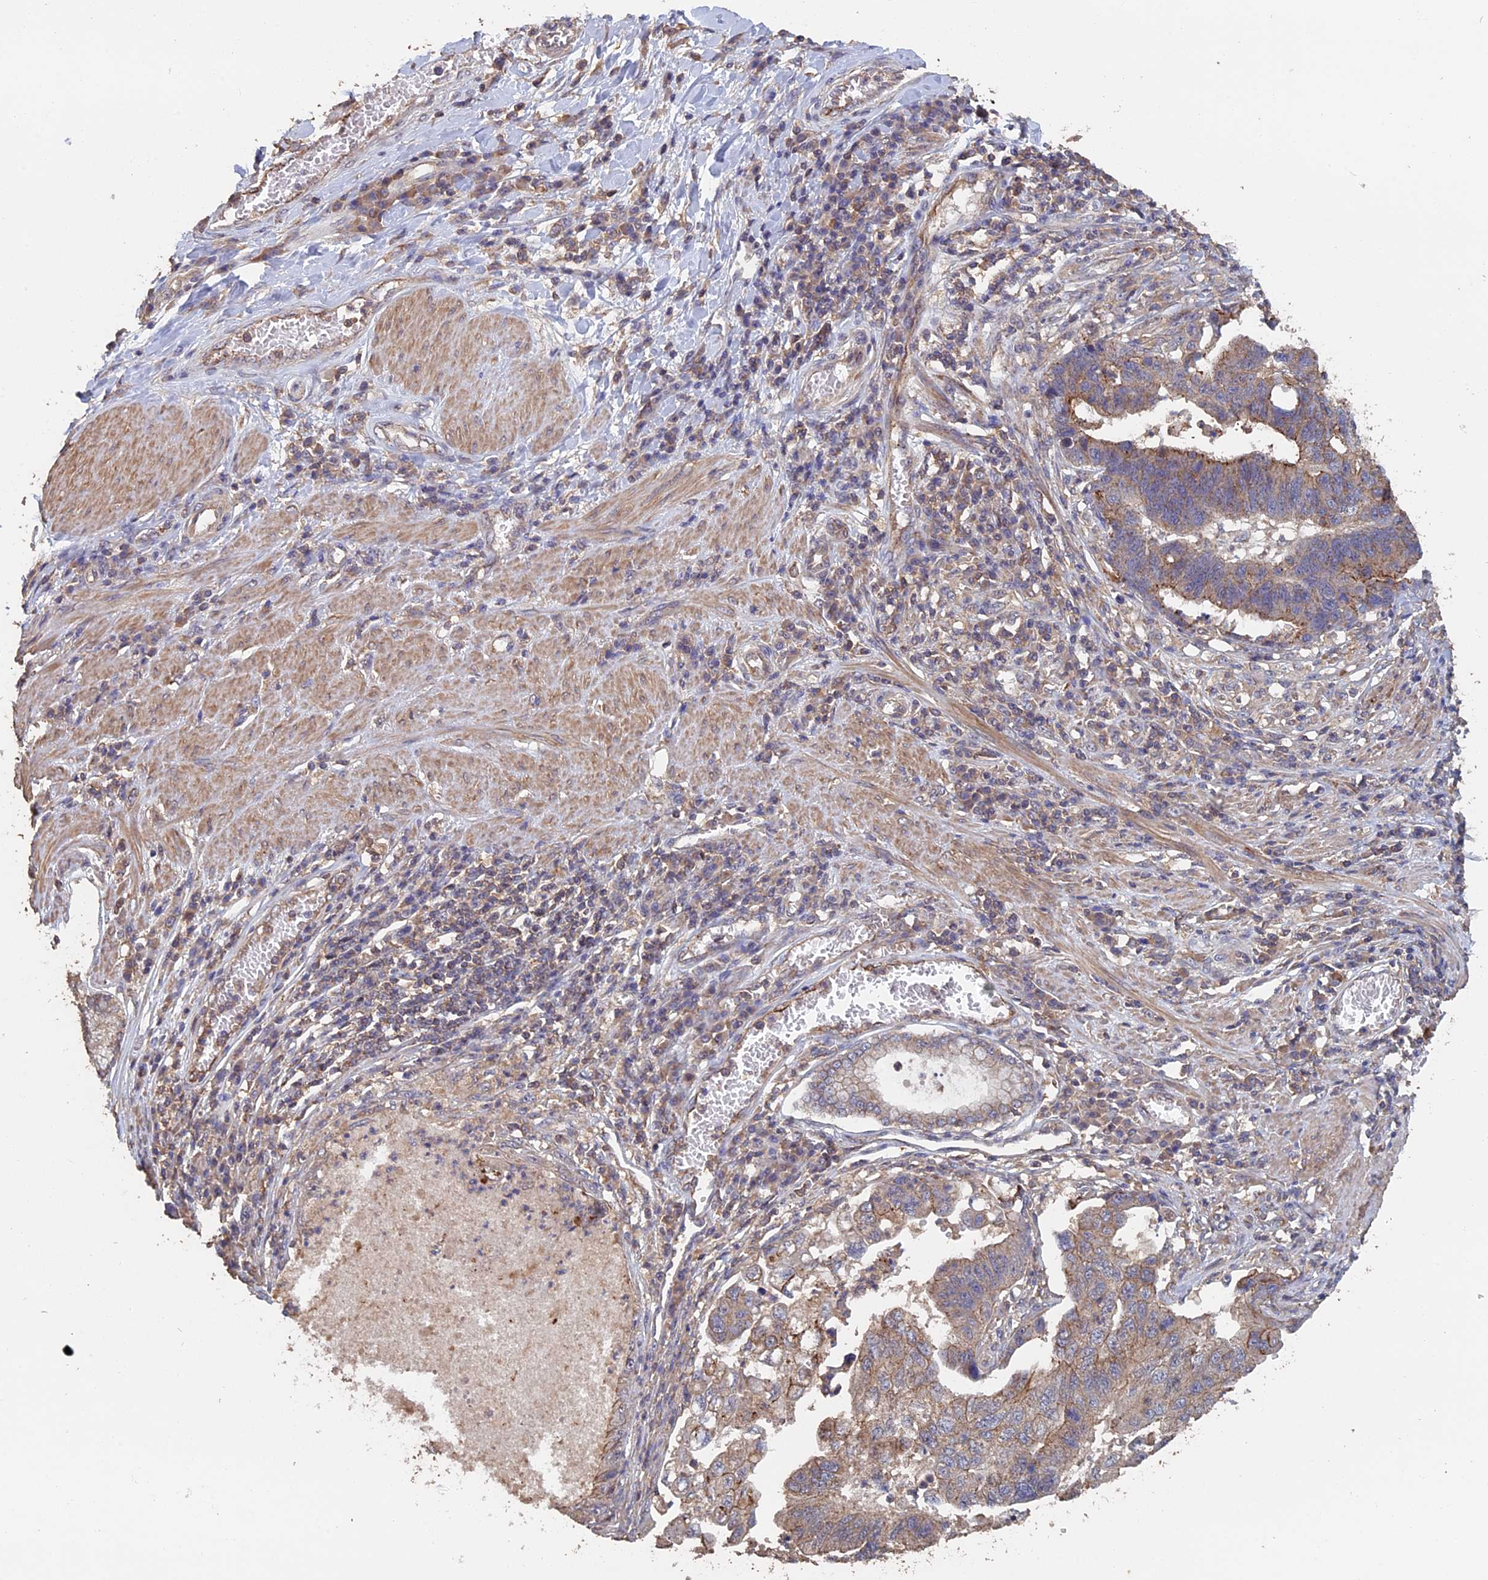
{"staining": {"intensity": "moderate", "quantity": ">75%", "location": "cytoplasmic/membranous"}, "tissue": "stomach cancer", "cell_type": "Tumor cells", "image_type": "cancer", "snomed": [{"axis": "morphology", "description": "Adenocarcinoma, NOS"}, {"axis": "topography", "description": "Stomach"}], "caption": "DAB (3,3'-diaminobenzidine) immunohistochemical staining of stomach cancer (adenocarcinoma) demonstrates moderate cytoplasmic/membranous protein positivity in about >75% of tumor cells.", "gene": "PIGQ", "patient": {"sex": "male", "age": 59}}